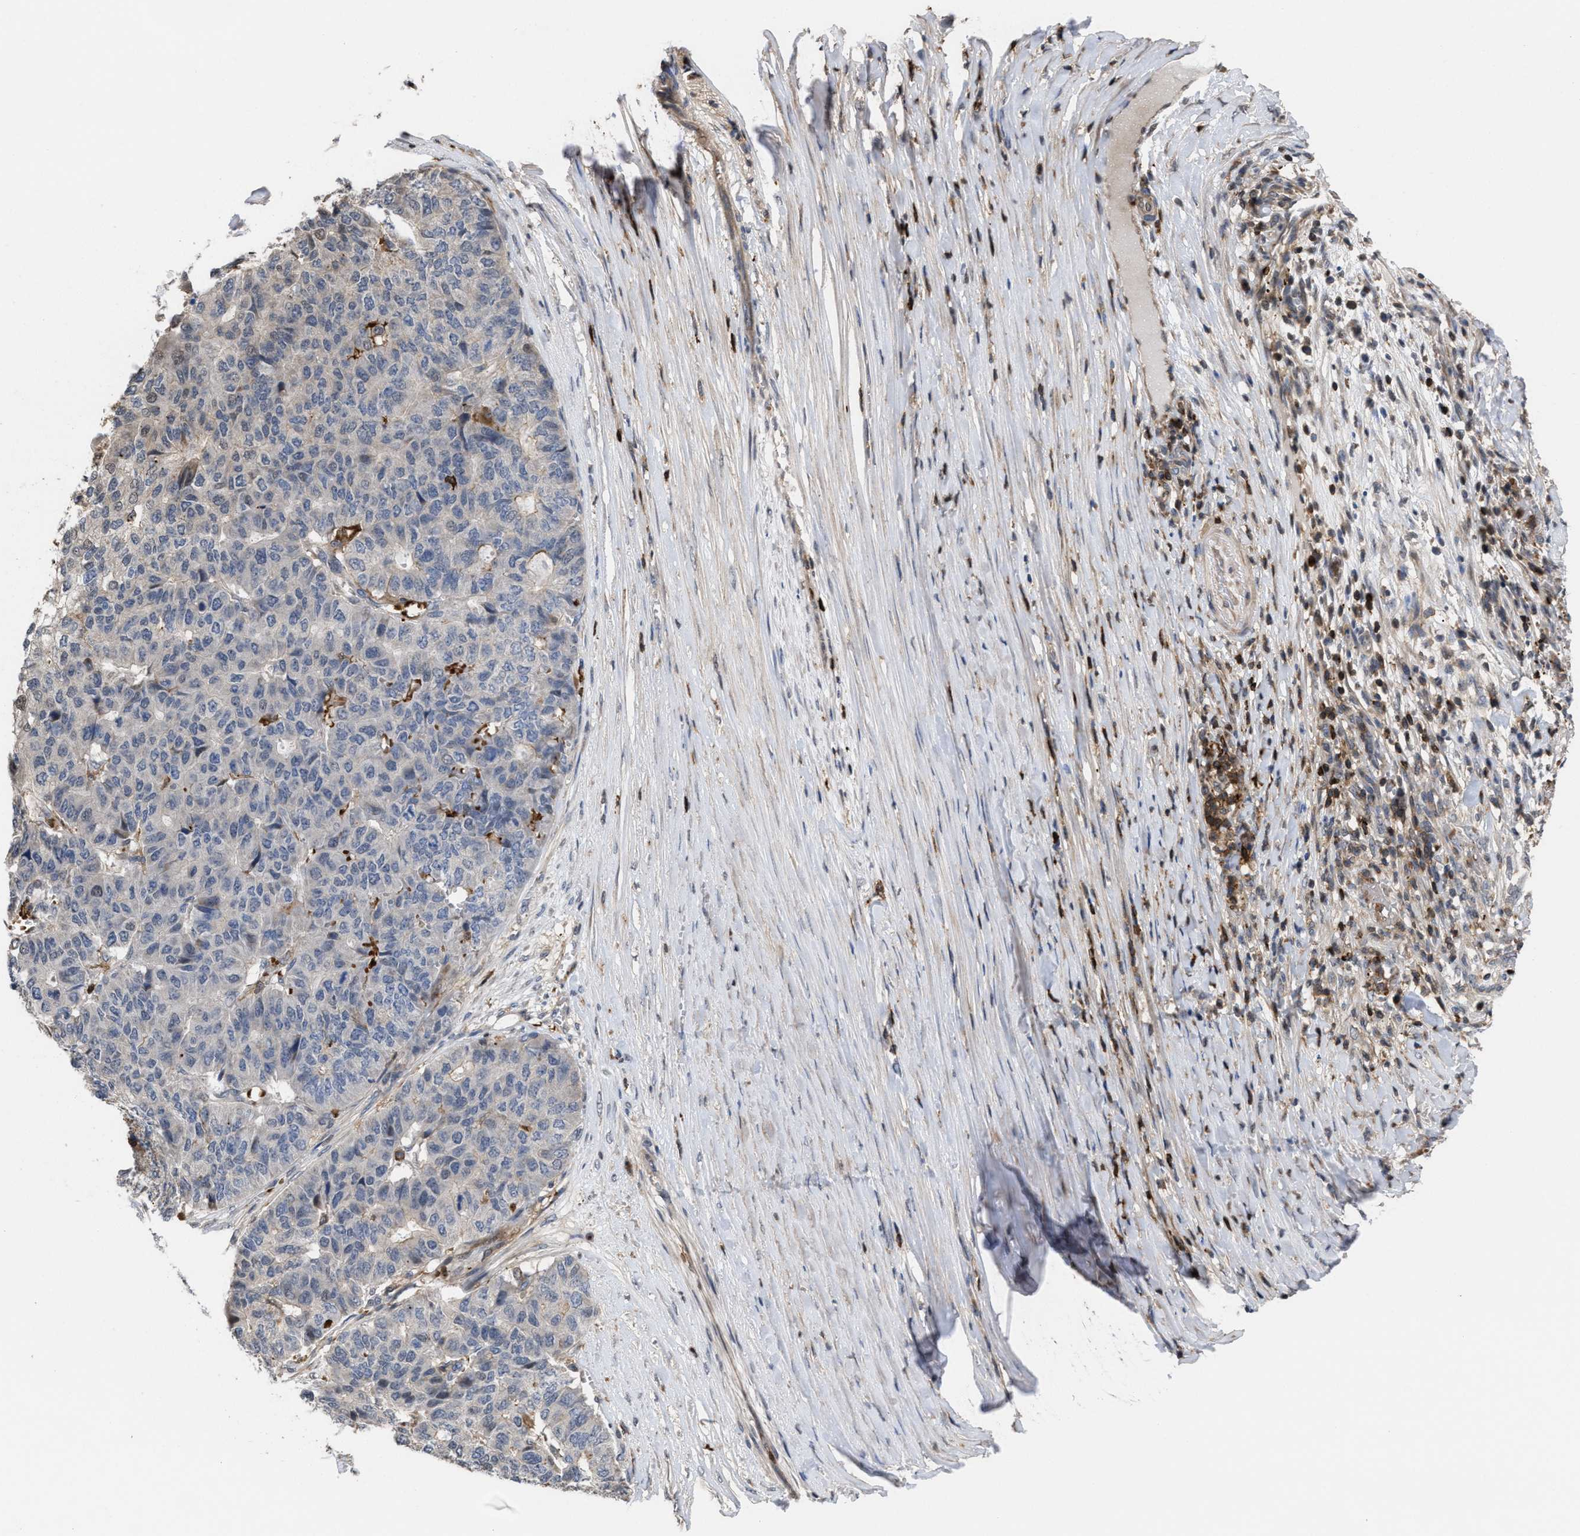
{"staining": {"intensity": "negative", "quantity": "none", "location": "none"}, "tissue": "pancreatic cancer", "cell_type": "Tumor cells", "image_type": "cancer", "snomed": [{"axis": "morphology", "description": "Adenocarcinoma, NOS"}, {"axis": "topography", "description": "Pancreas"}], "caption": "This image is of adenocarcinoma (pancreatic) stained with immunohistochemistry to label a protein in brown with the nuclei are counter-stained blue. There is no positivity in tumor cells.", "gene": "PTPRE", "patient": {"sex": "male", "age": 50}}